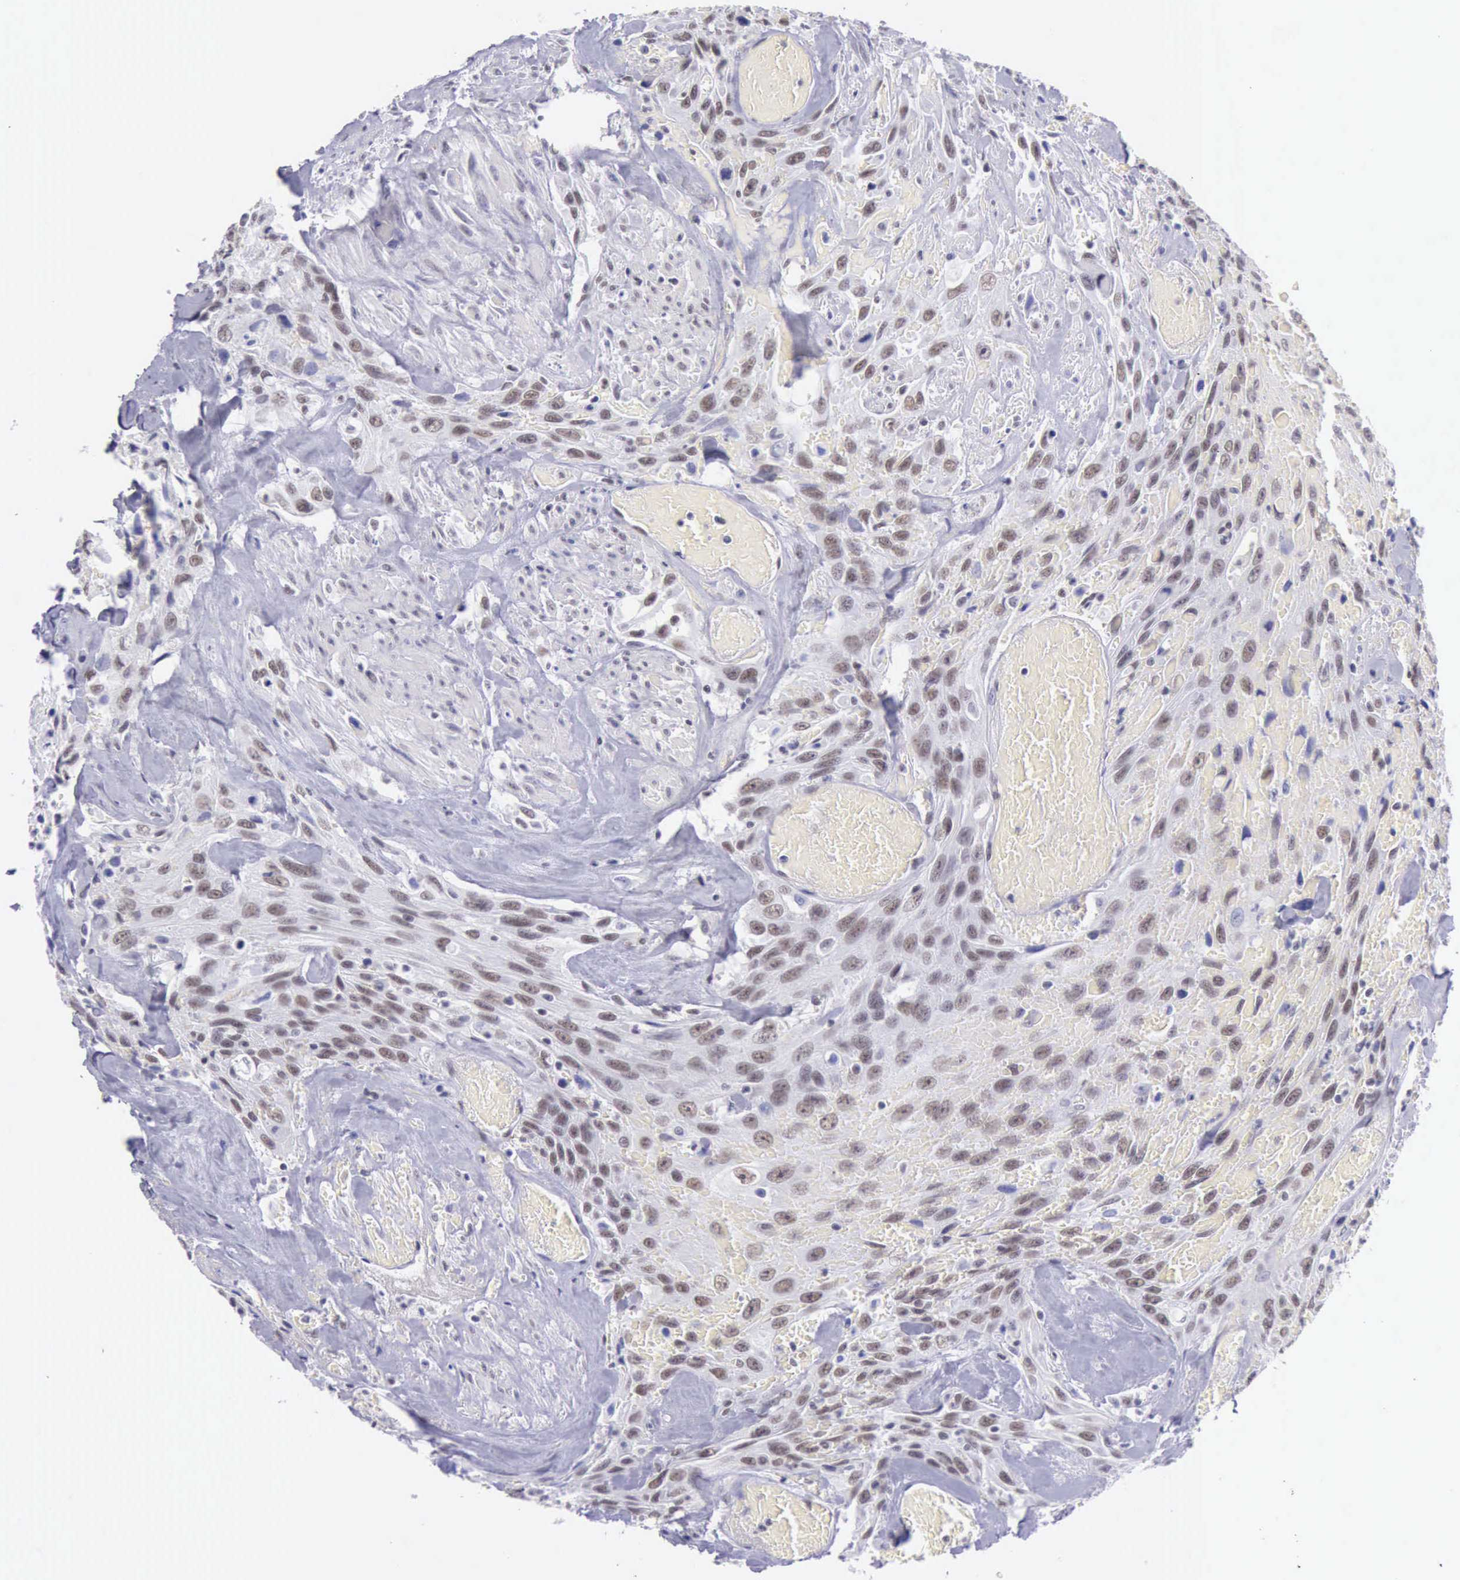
{"staining": {"intensity": "weak", "quantity": "25%-75%", "location": "nuclear"}, "tissue": "urothelial cancer", "cell_type": "Tumor cells", "image_type": "cancer", "snomed": [{"axis": "morphology", "description": "Urothelial carcinoma, High grade"}, {"axis": "topography", "description": "Urinary bladder"}], "caption": "Tumor cells reveal low levels of weak nuclear positivity in approximately 25%-75% of cells in human urothelial cancer. (DAB (3,3'-diaminobenzidine) IHC with brightfield microscopy, high magnification).", "gene": "EP300", "patient": {"sex": "female", "age": 84}}